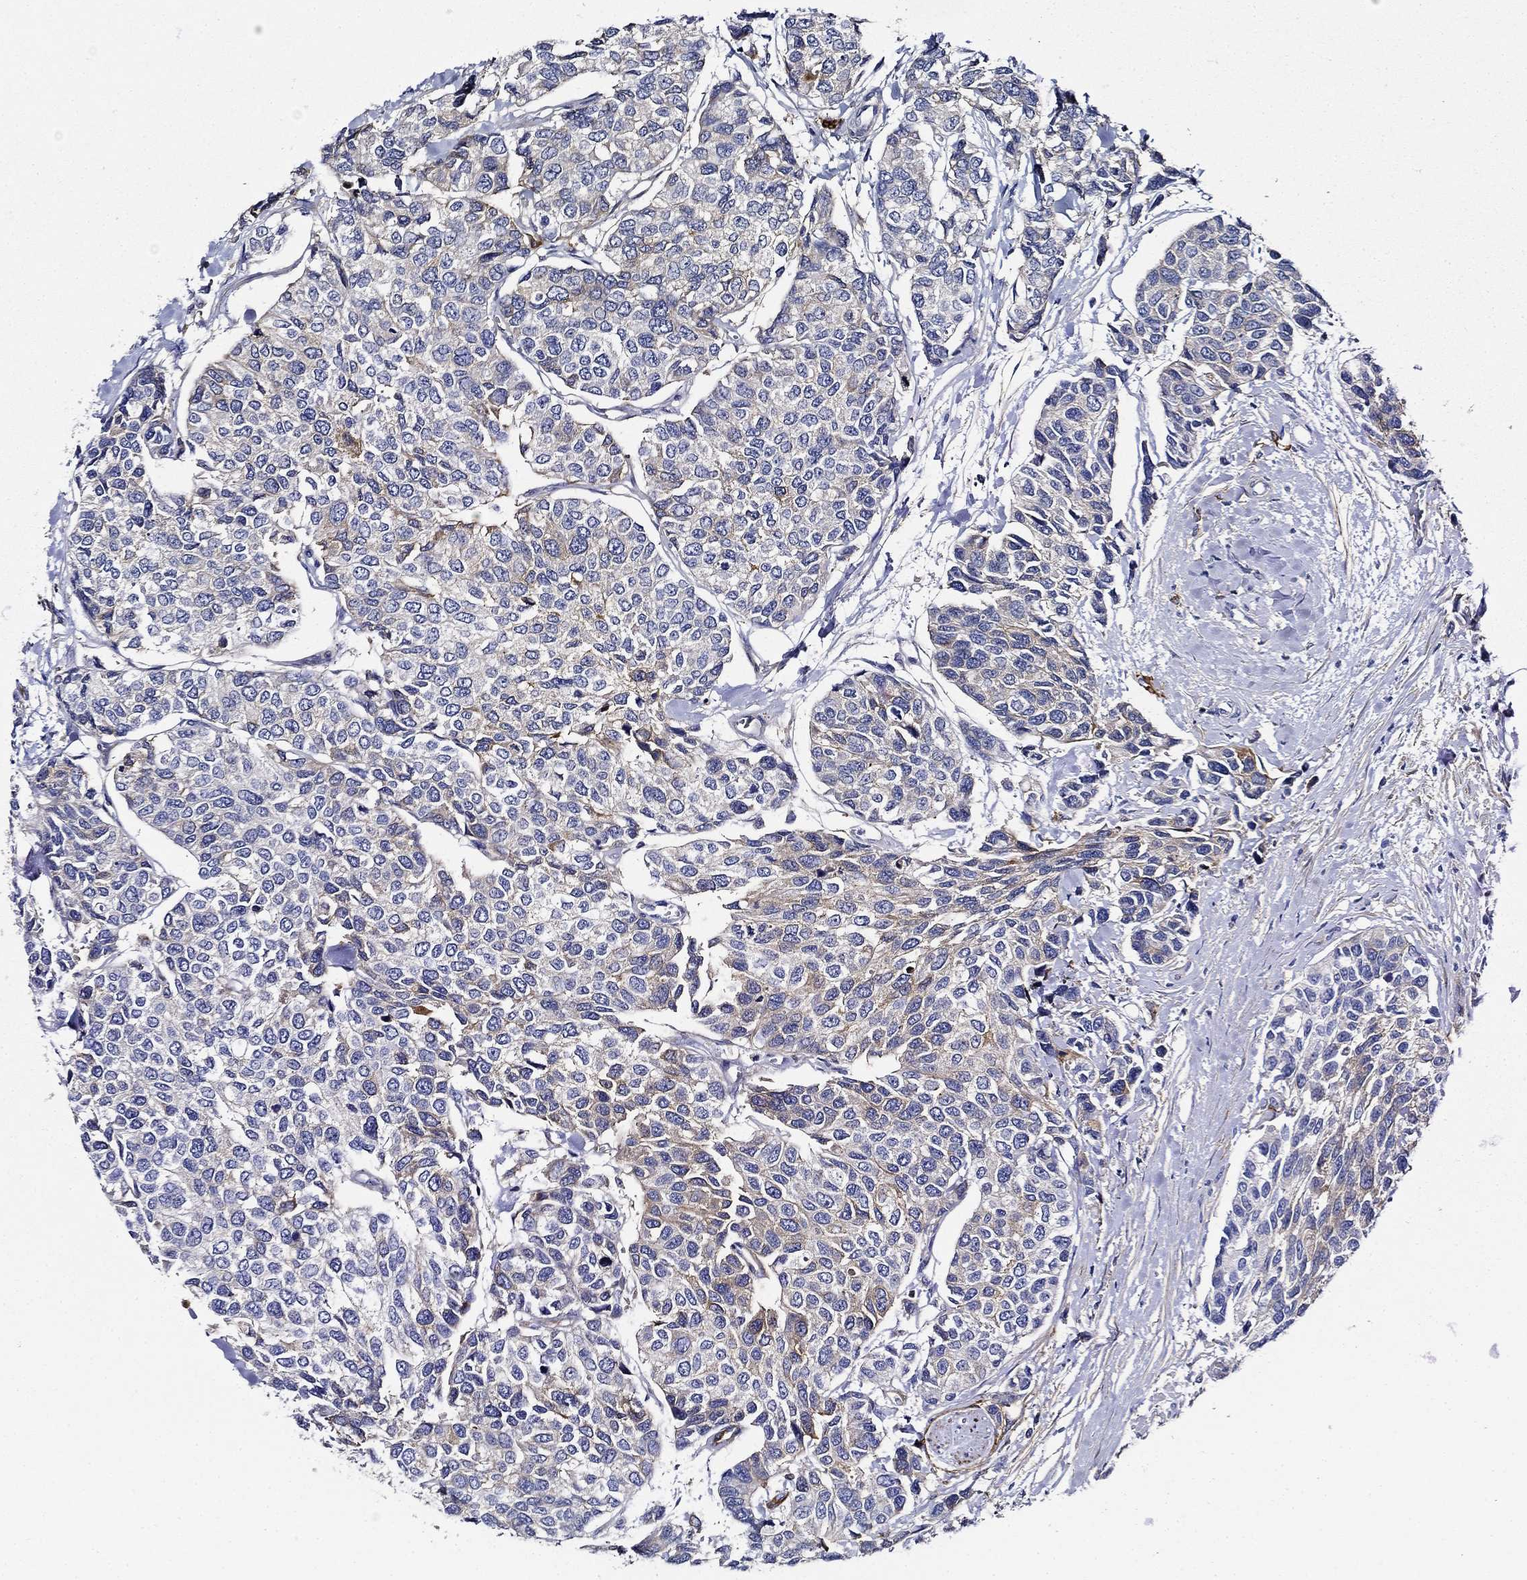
{"staining": {"intensity": "negative", "quantity": "none", "location": "none"}, "tissue": "urothelial cancer", "cell_type": "Tumor cells", "image_type": "cancer", "snomed": [{"axis": "morphology", "description": "Urothelial carcinoma, High grade"}, {"axis": "topography", "description": "Urinary bladder"}], "caption": "Tumor cells are negative for brown protein staining in urothelial cancer.", "gene": "GPC1", "patient": {"sex": "male", "age": 77}}